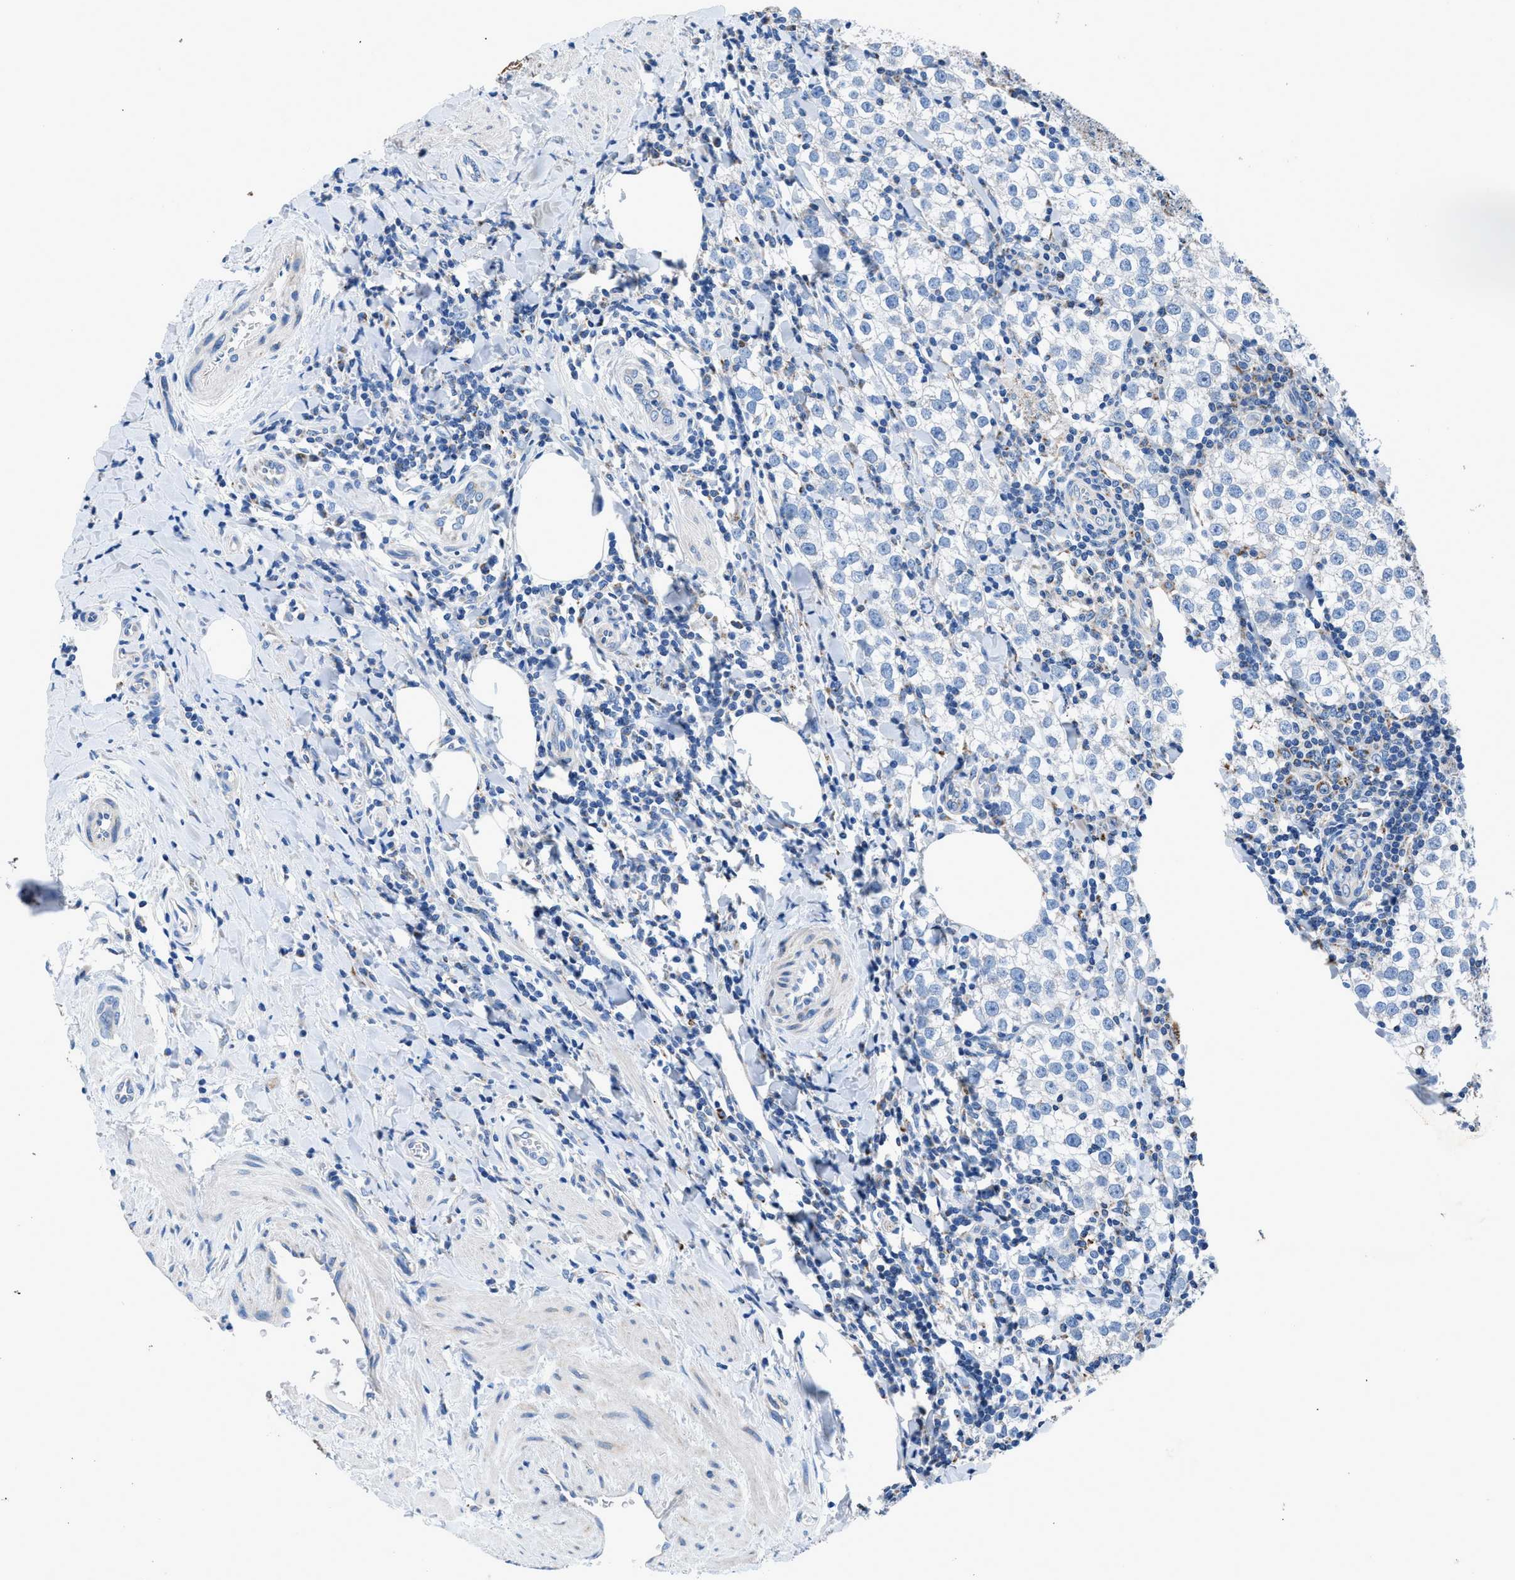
{"staining": {"intensity": "negative", "quantity": "none", "location": "none"}, "tissue": "testis cancer", "cell_type": "Tumor cells", "image_type": "cancer", "snomed": [{"axis": "morphology", "description": "Seminoma, NOS"}, {"axis": "morphology", "description": "Carcinoma, Embryonal, NOS"}, {"axis": "topography", "description": "Testis"}], "caption": "The histopathology image shows no significant positivity in tumor cells of testis cancer (embryonal carcinoma).", "gene": "ZDHHC3", "patient": {"sex": "male", "age": 36}}